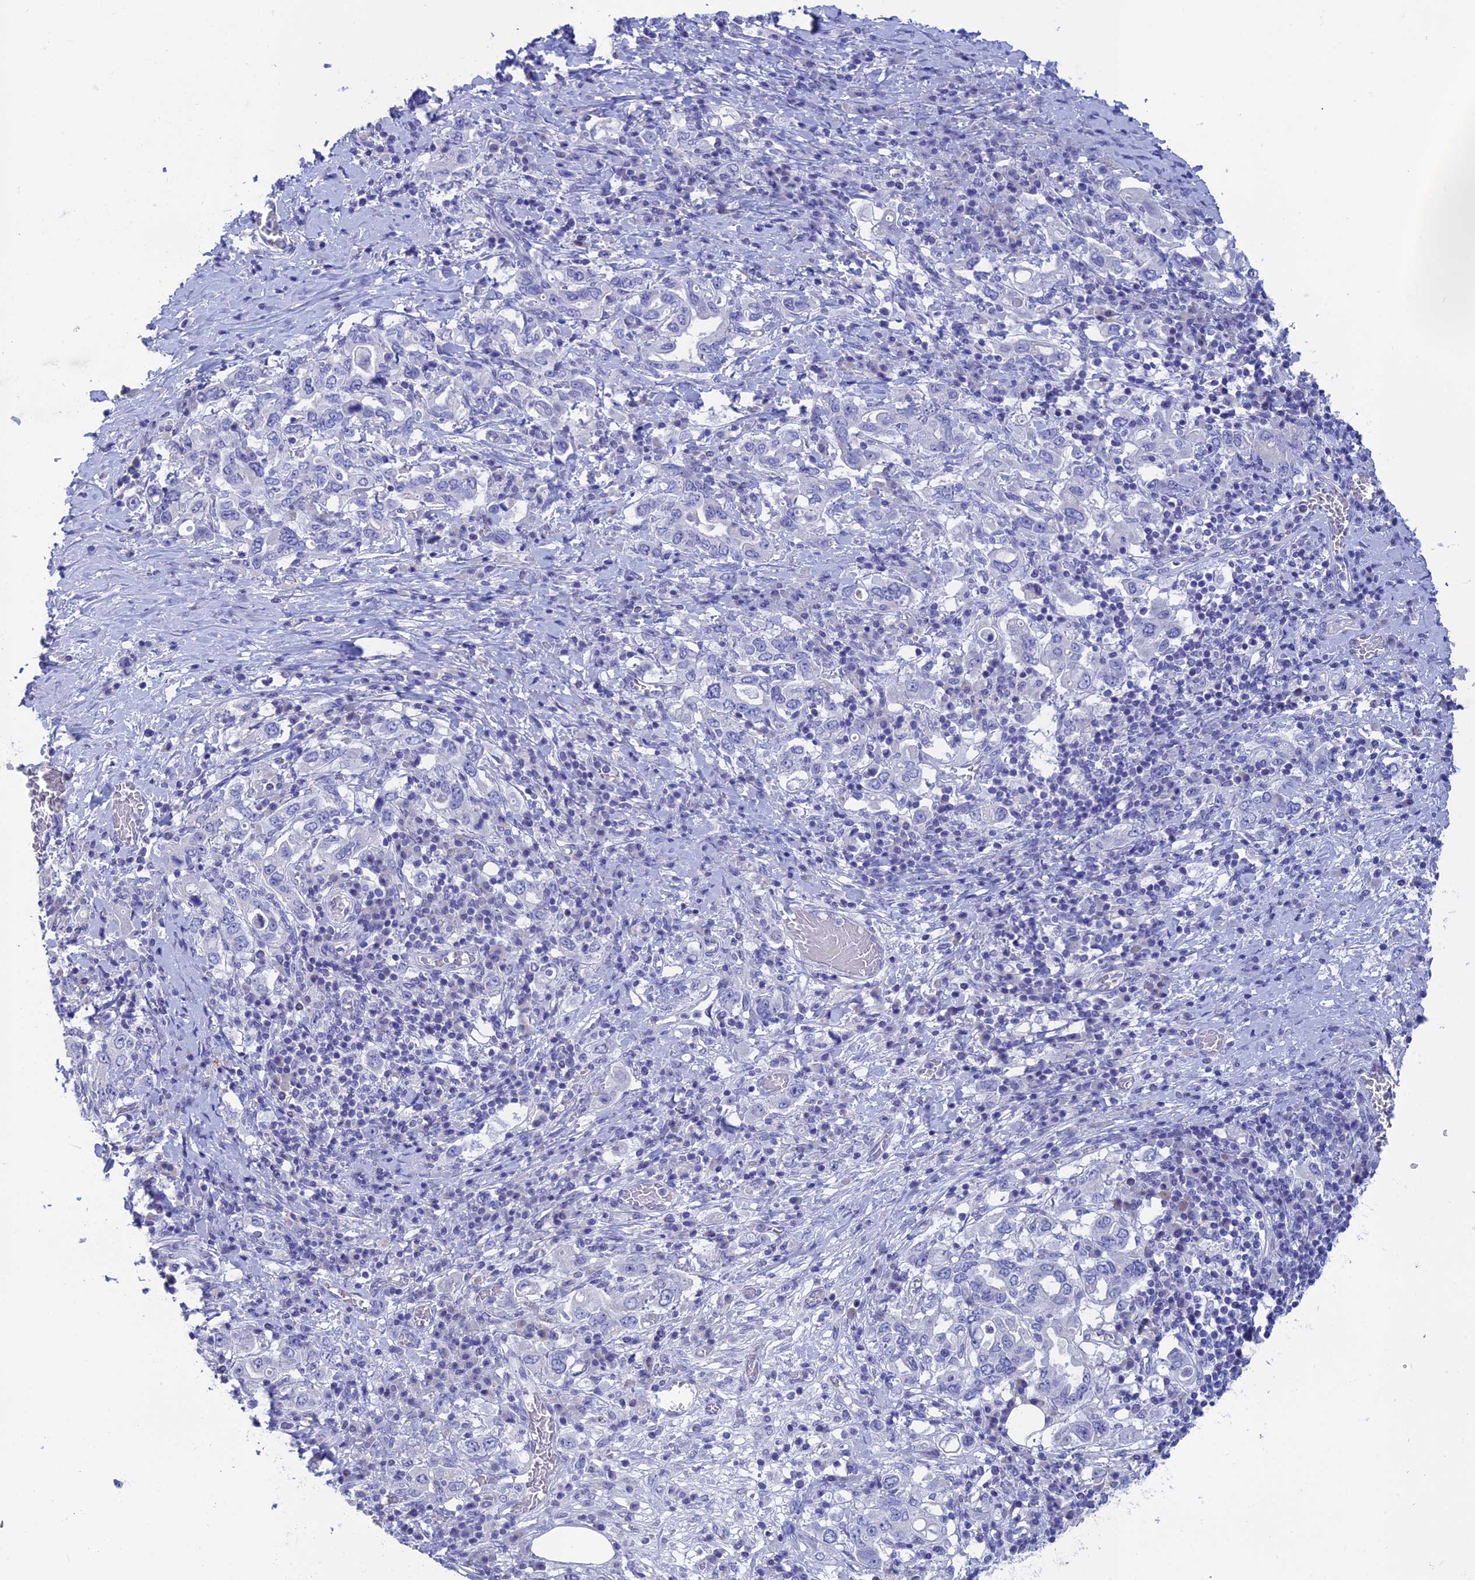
{"staining": {"intensity": "negative", "quantity": "none", "location": "none"}, "tissue": "stomach cancer", "cell_type": "Tumor cells", "image_type": "cancer", "snomed": [{"axis": "morphology", "description": "Adenocarcinoma, NOS"}, {"axis": "topography", "description": "Stomach, upper"}, {"axis": "topography", "description": "Stomach"}], "caption": "High magnification brightfield microscopy of stomach cancer (adenocarcinoma) stained with DAB (3,3'-diaminobenzidine) (brown) and counterstained with hematoxylin (blue): tumor cells show no significant expression. (IHC, brightfield microscopy, high magnification).", "gene": "BTBD19", "patient": {"sex": "male", "age": 62}}